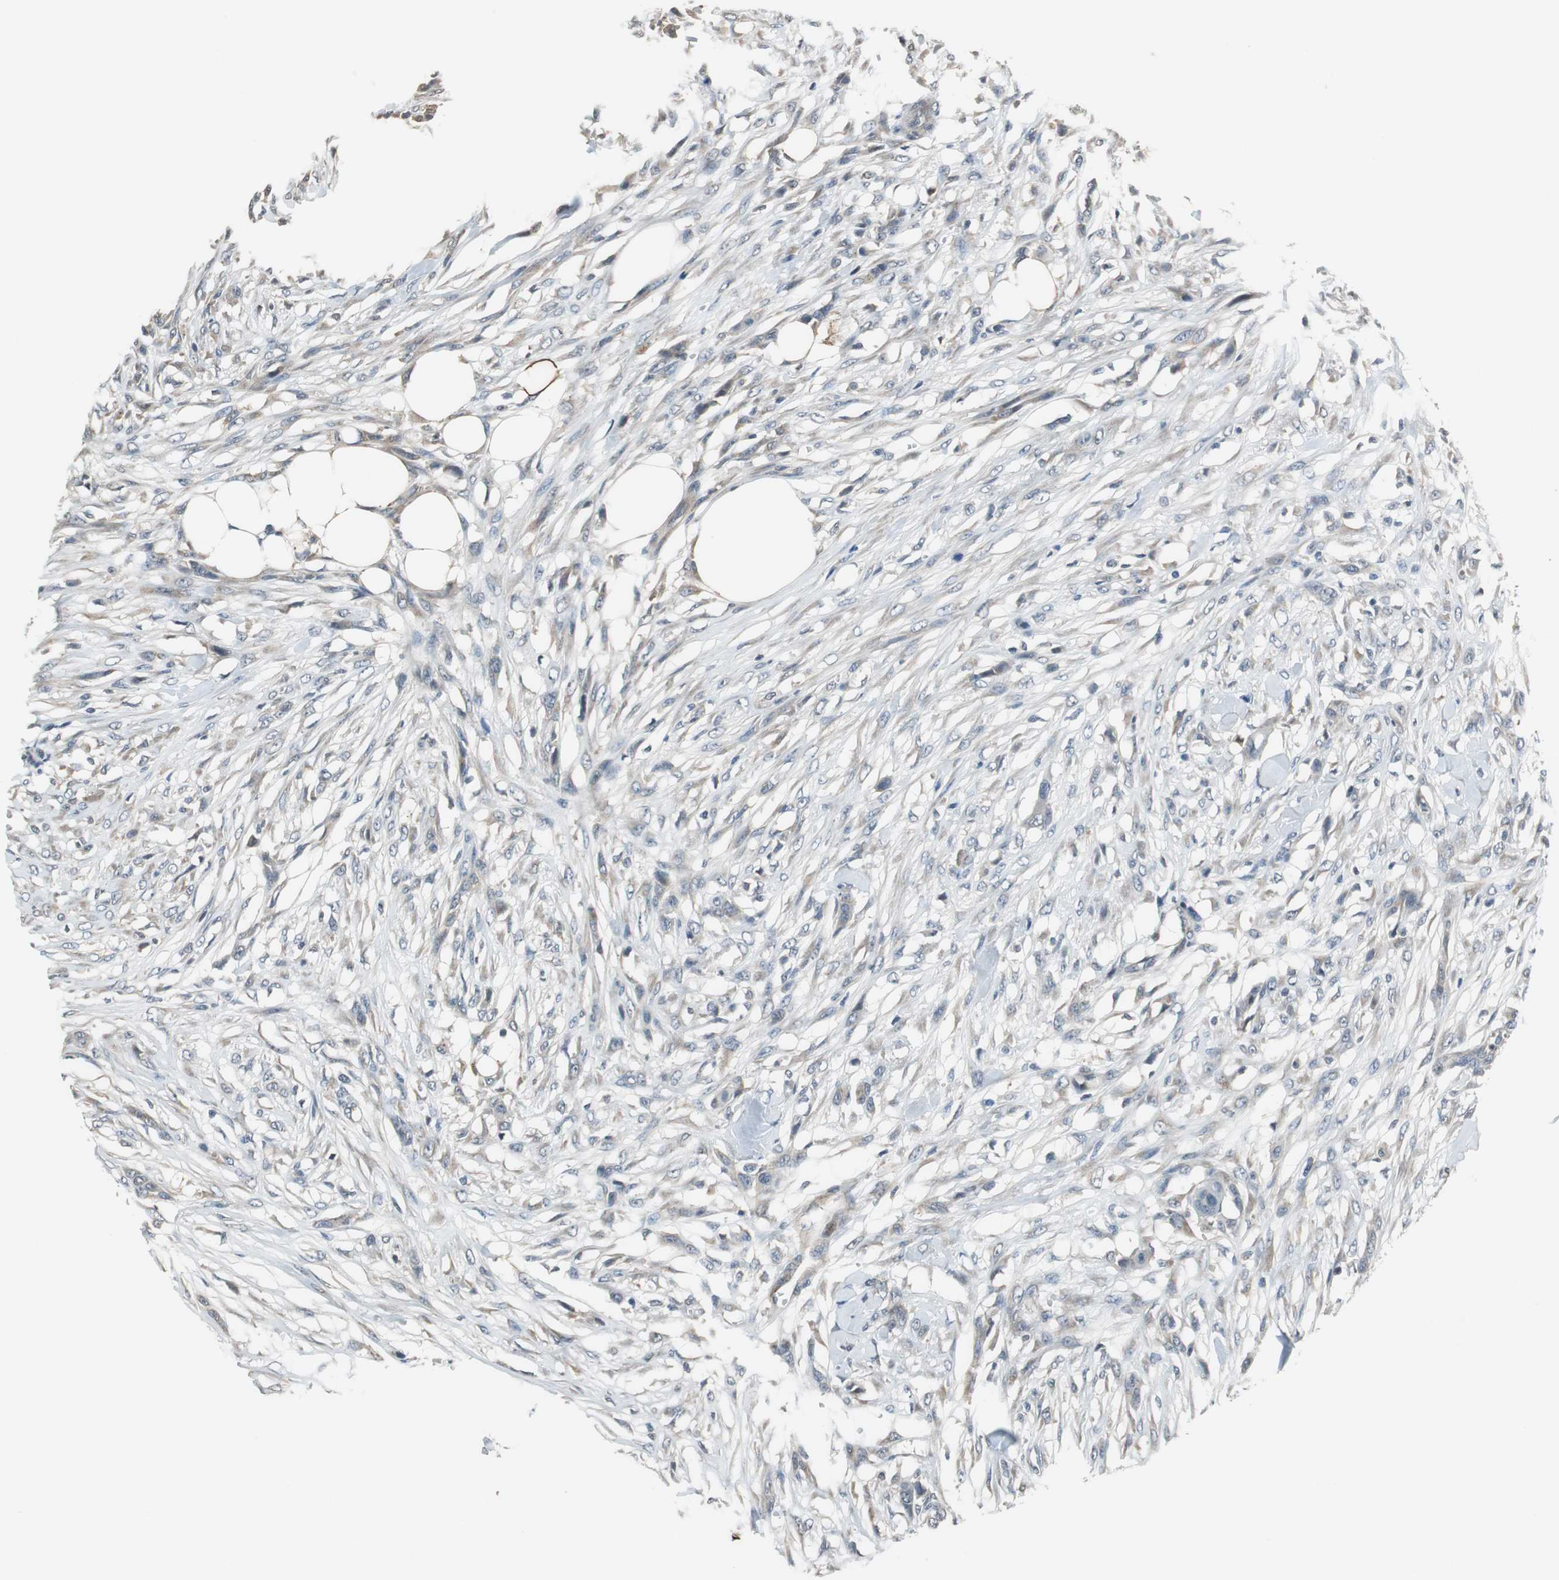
{"staining": {"intensity": "weak", "quantity": "25%-75%", "location": "cytoplasmic/membranous"}, "tissue": "skin cancer", "cell_type": "Tumor cells", "image_type": "cancer", "snomed": [{"axis": "morphology", "description": "Normal tissue, NOS"}, {"axis": "morphology", "description": "Squamous cell carcinoma, NOS"}, {"axis": "topography", "description": "Skin"}], "caption": "The photomicrograph displays staining of squamous cell carcinoma (skin), revealing weak cytoplasmic/membranous protein expression (brown color) within tumor cells.", "gene": "PI4KB", "patient": {"sex": "female", "age": 59}}